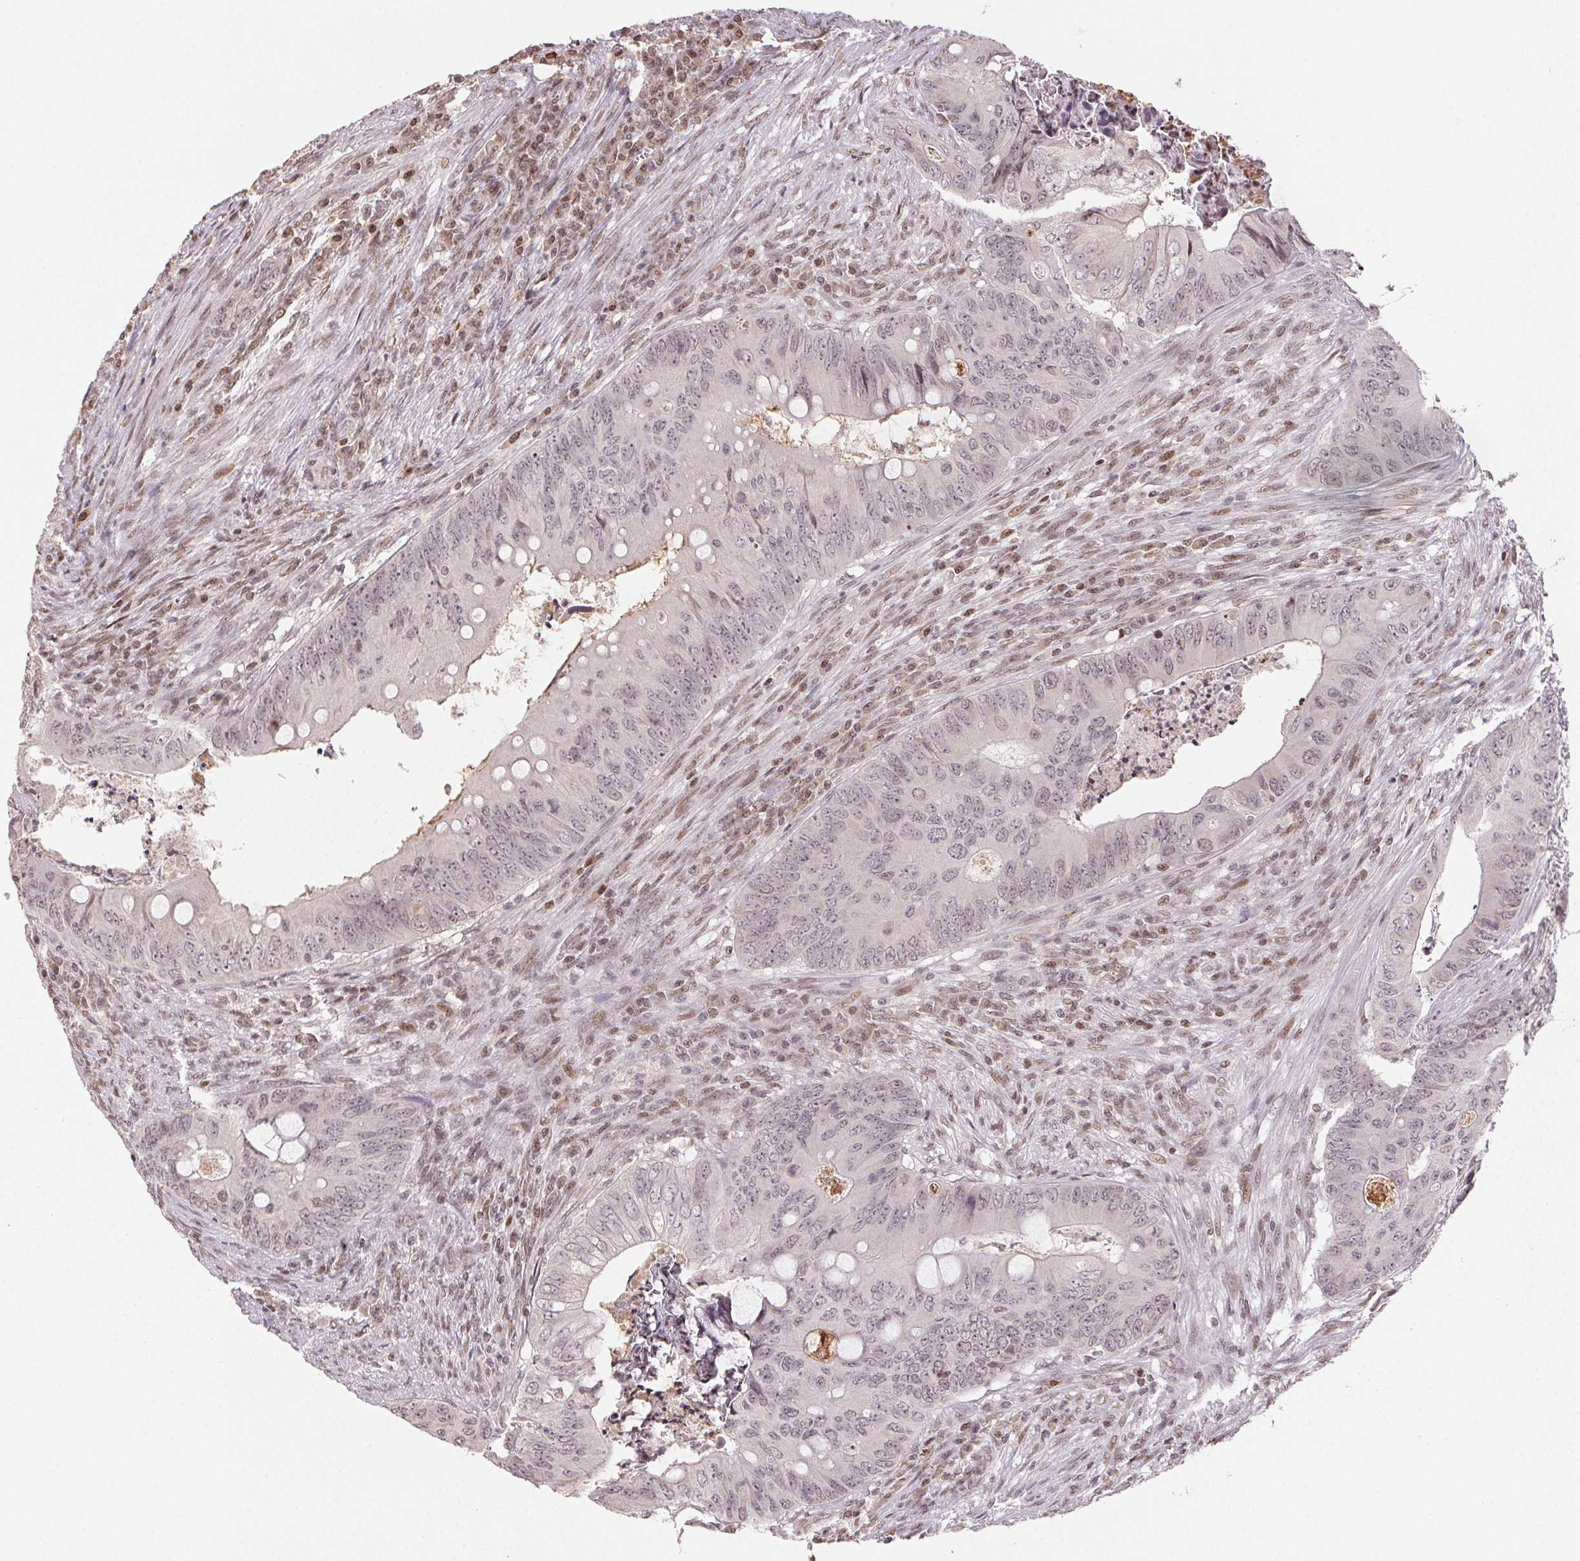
{"staining": {"intensity": "negative", "quantity": "none", "location": "none"}, "tissue": "colorectal cancer", "cell_type": "Tumor cells", "image_type": "cancer", "snomed": [{"axis": "morphology", "description": "Adenocarcinoma, NOS"}, {"axis": "topography", "description": "Colon"}], "caption": "The image demonstrates no staining of tumor cells in adenocarcinoma (colorectal).", "gene": "MAPKAPK2", "patient": {"sex": "female", "age": 74}}